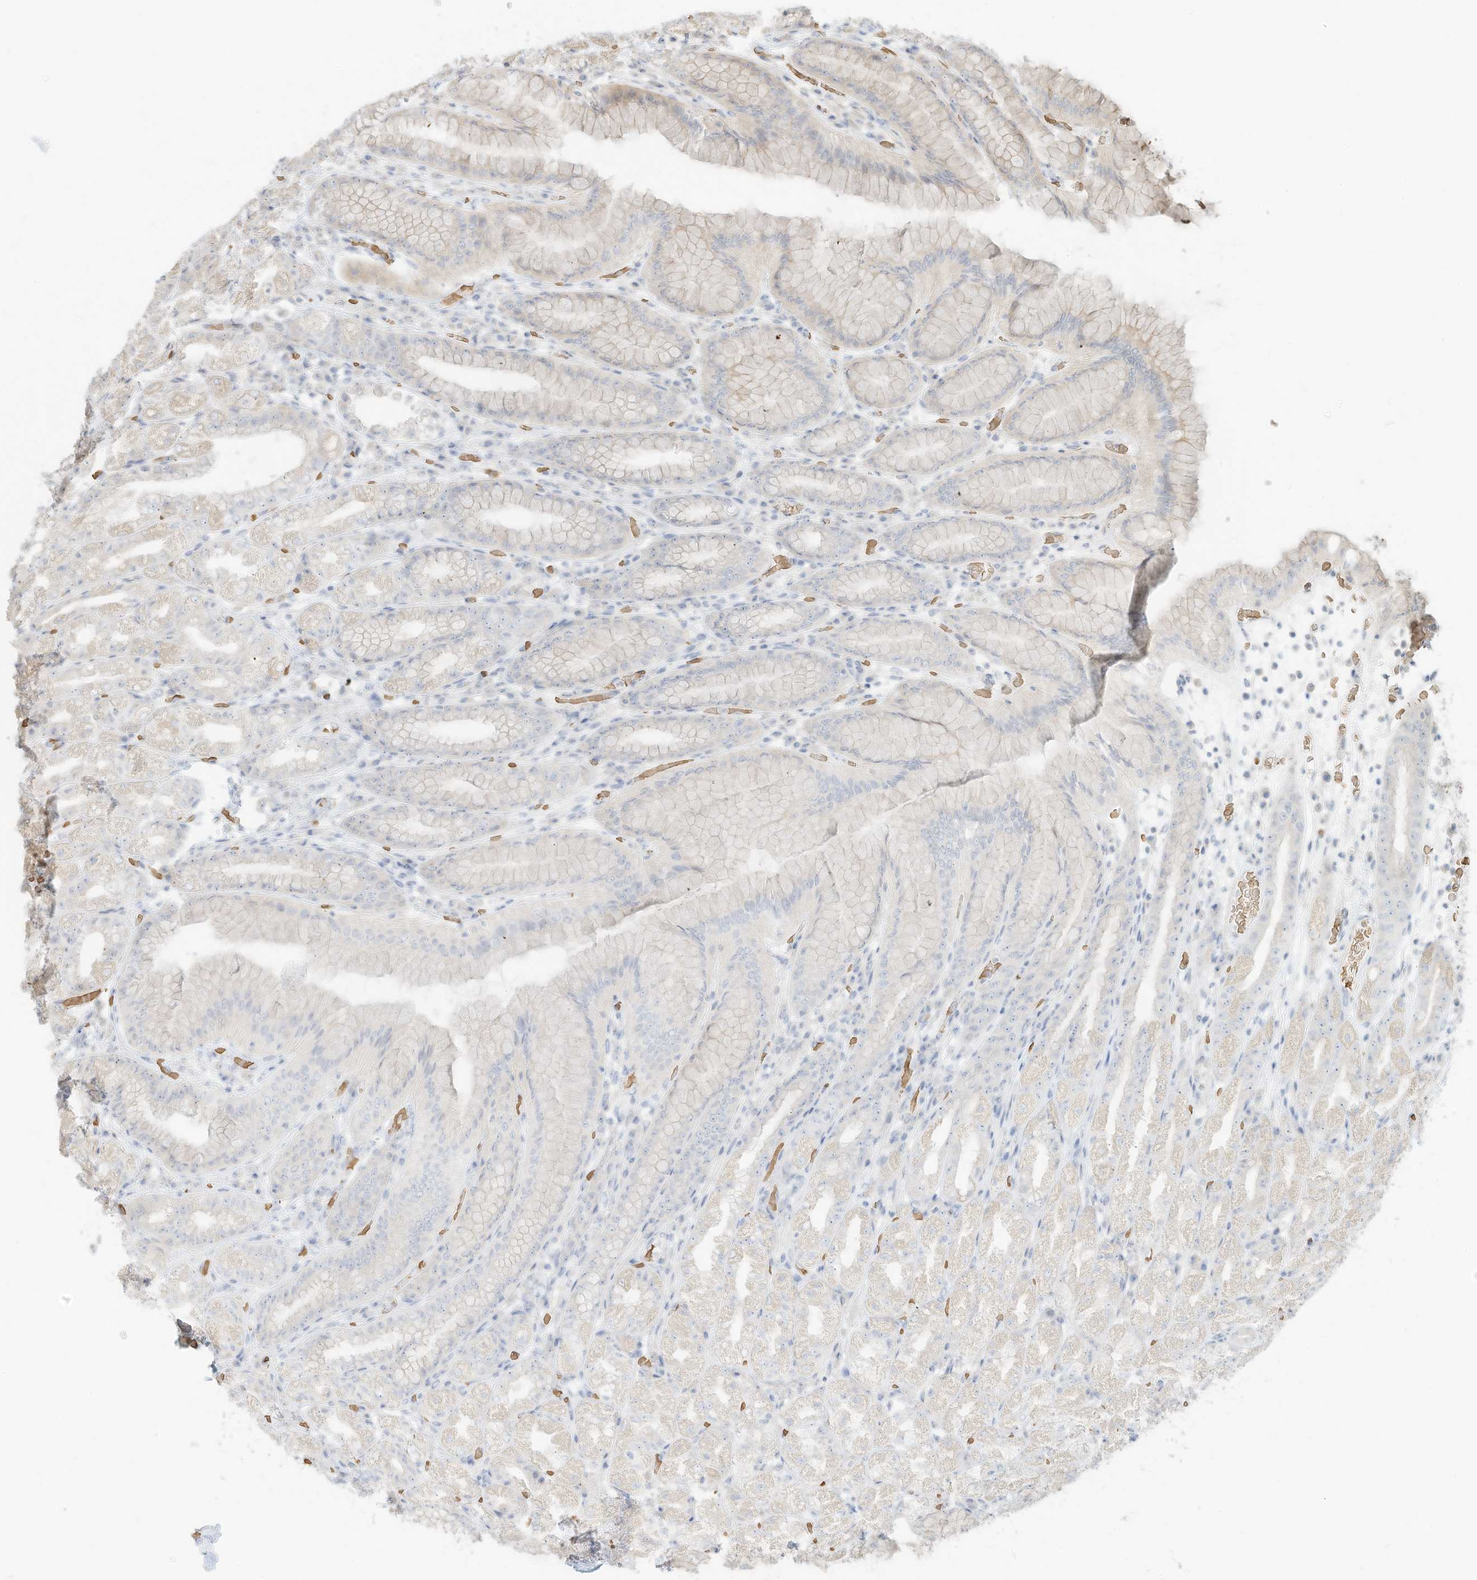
{"staining": {"intensity": "negative", "quantity": "none", "location": "none"}, "tissue": "stomach", "cell_type": "Glandular cells", "image_type": "normal", "snomed": [{"axis": "morphology", "description": "Normal tissue, NOS"}, {"axis": "topography", "description": "Stomach, upper"}], "caption": "Immunohistochemical staining of normal human stomach exhibits no significant staining in glandular cells. (DAB immunohistochemistry visualized using brightfield microscopy, high magnification).", "gene": "OFD1", "patient": {"sex": "male", "age": 68}}